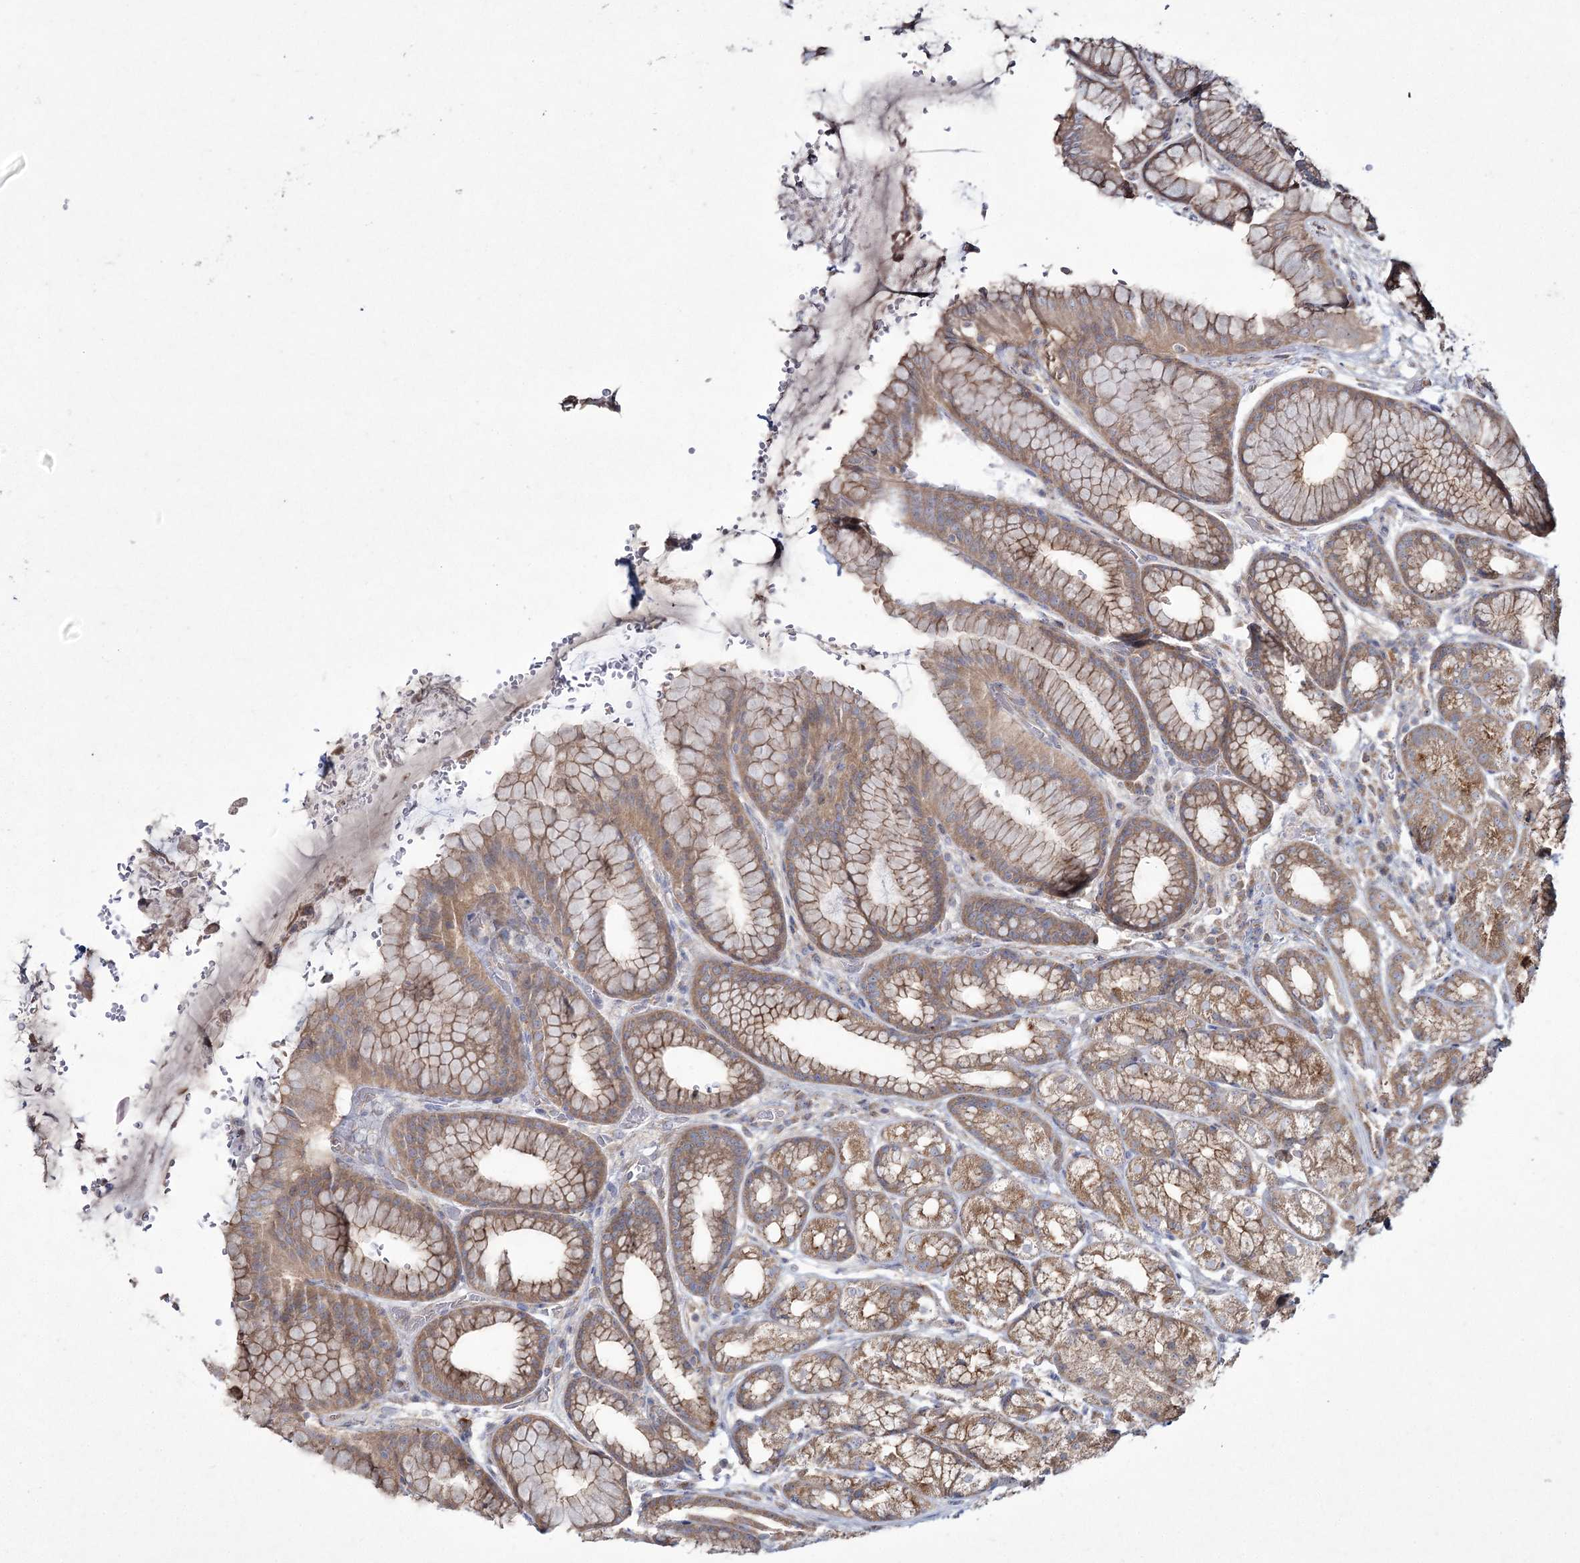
{"staining": {"intensity": "moderate", "quantity": ">75%", "location": "cytoplasmic/membranous"}, "tissue": "stomach", "cell_type": "Glandular cells", "image_type": "normal", "snomed": [{"axis": "morphology", "description": "Normal tissue, NOS"}, {"axis": "morphology", "description": "Adenocarcinoma, NOS"}, {"axis": "topography", "description": "Stomach"}], "caption": "High-magnification brightfield microscopy of normal stomach stained with DAB (3,3'-diaminobenzidine) (brown) and counterstained with hematoxylin (blue). glandular cells exhibit moderate cytoplasmic/membranous staining is seen in approximately>75% of cells.", "gene": "SH3TC1", "patient": {"sex": "male", "age": 57}}